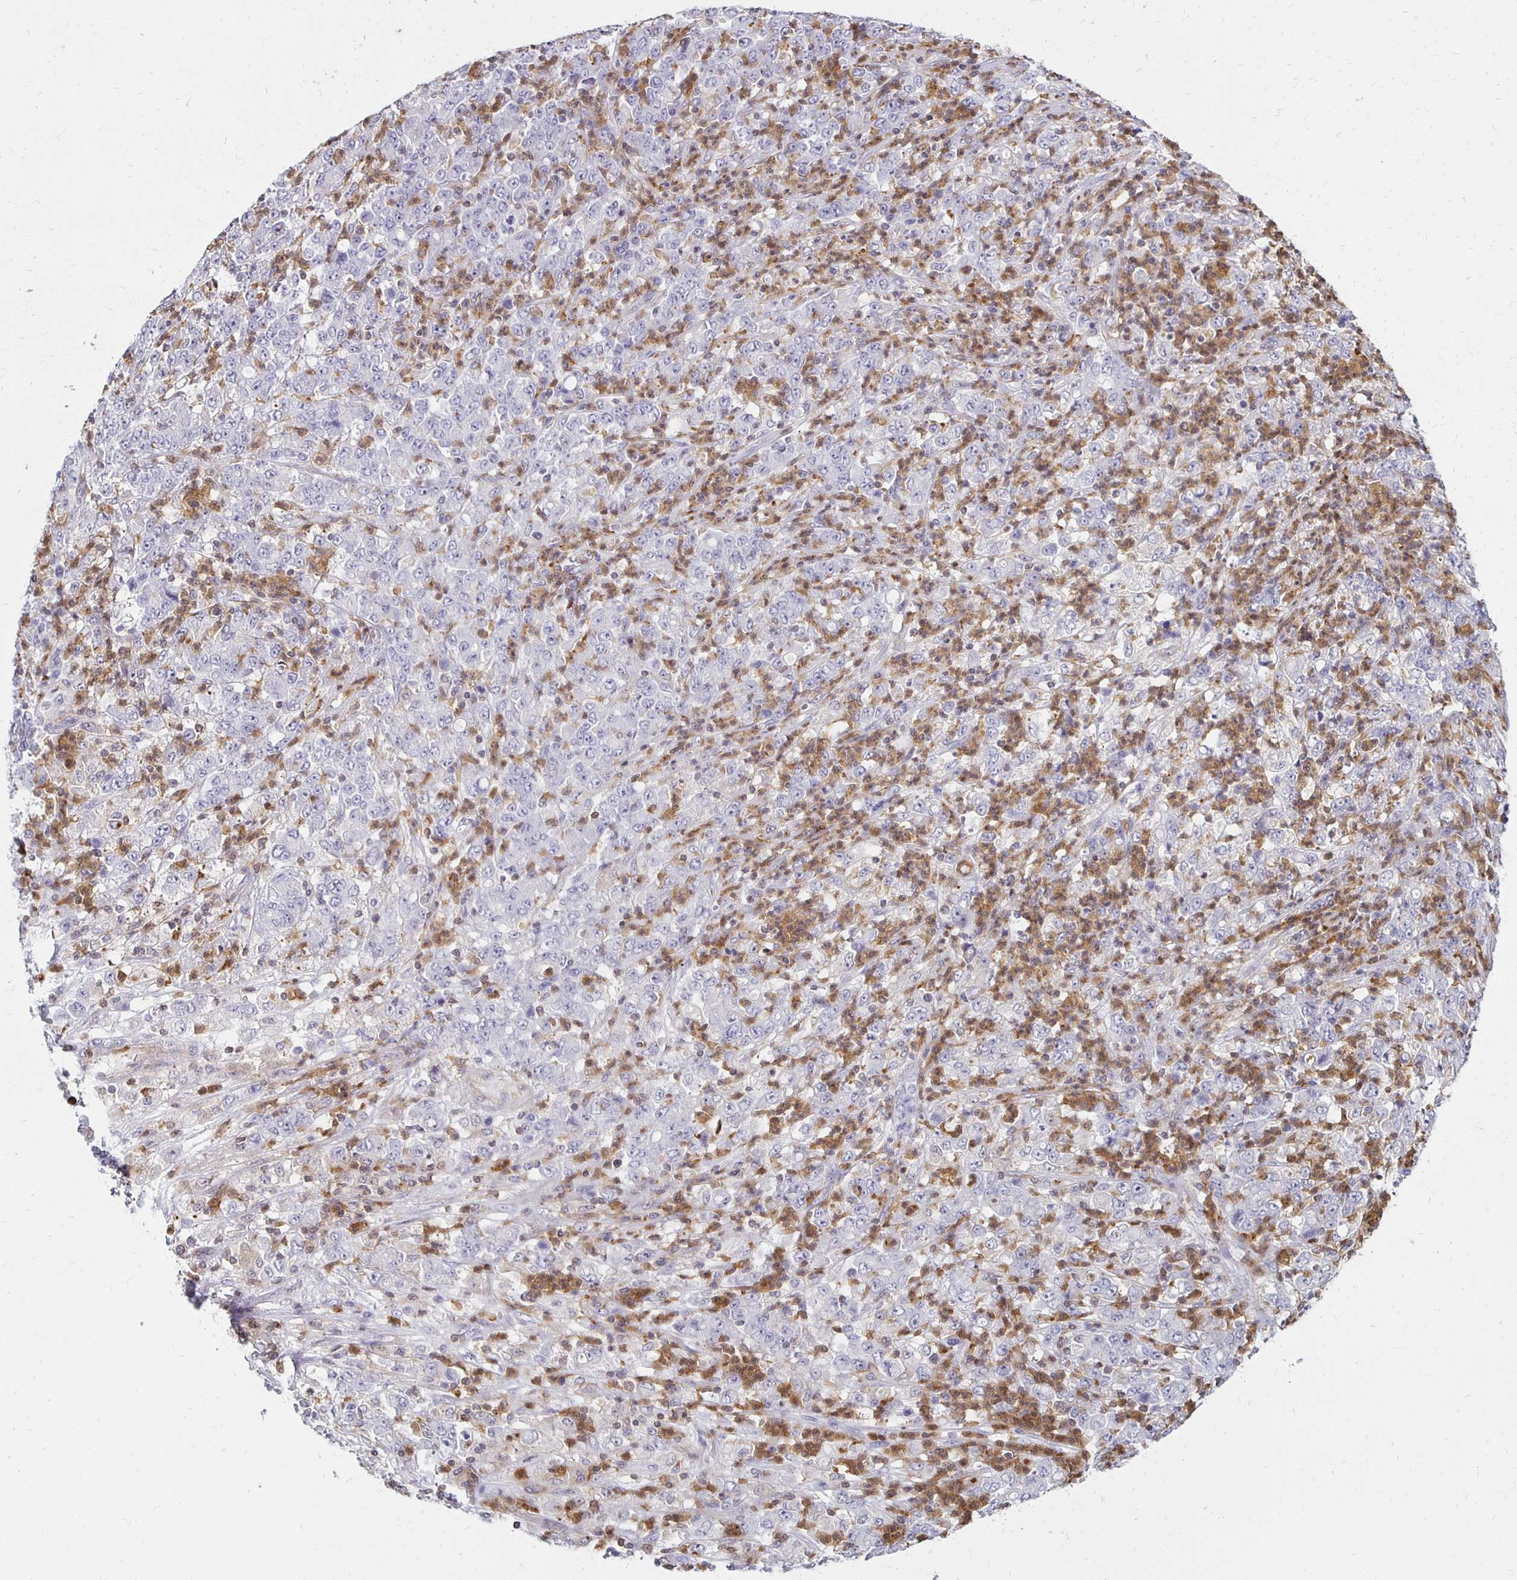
{"staining": {"intensity": "negative", "quantity": "none", "location": "none"}, "tissue": "stomach cancer", "cell_type": "Tumor cells", "image_type": "cancer", "snomed": [{"axis": "morphology", "description": "Adenocarcinoma, NOS"}, {"axis": "topography", "description": "Stomach, lower"}], "caption": "Immunohistochemical staining of human stomach adenocarcinoma displays no significant expression in tumor cells.", "gene": "CCL21", "patient": {"sex": "female", "age": 71}}